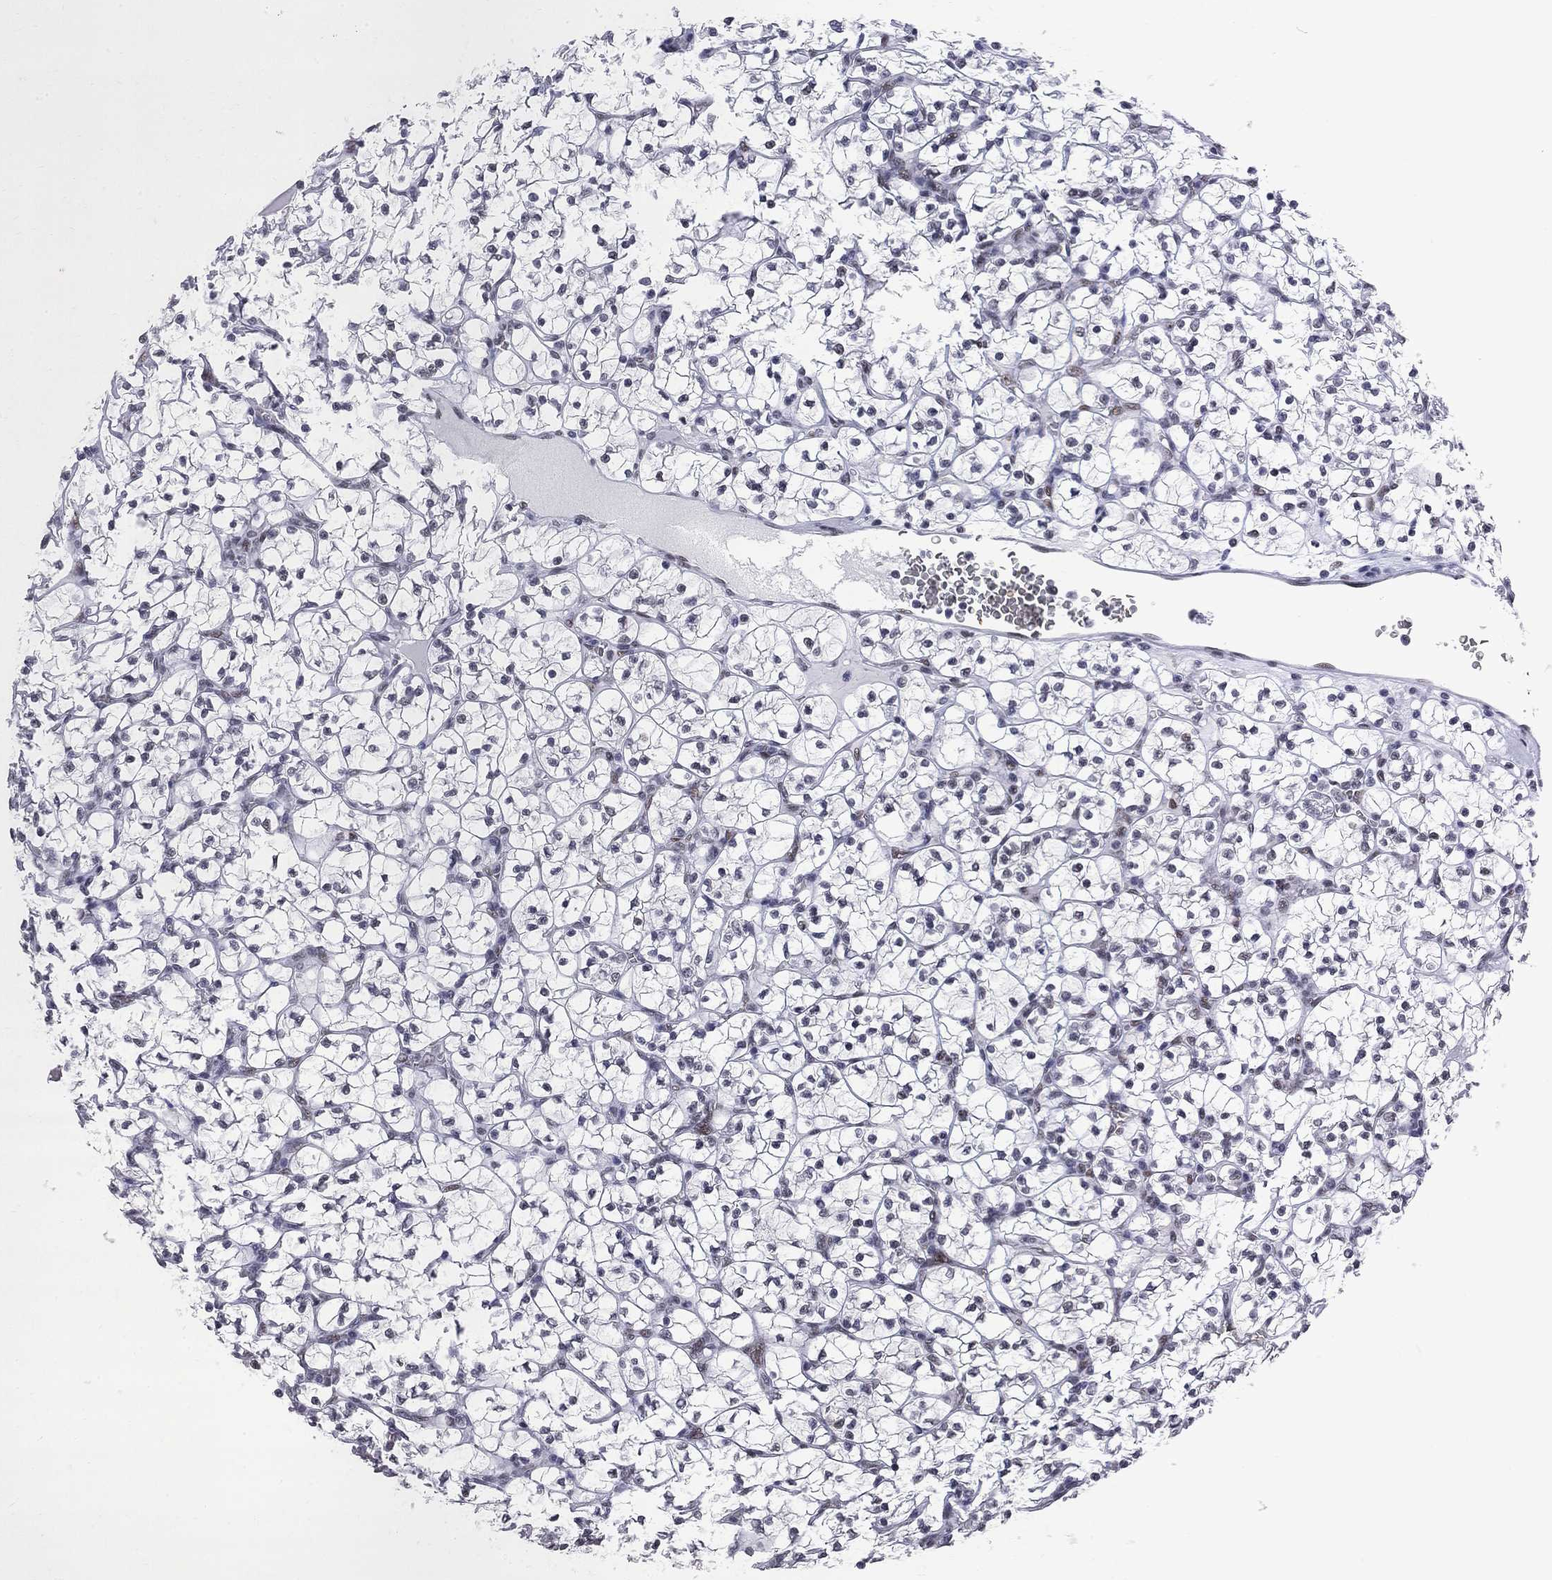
{"staining": {"intensity": "negative", "quantity": "none", "location": "none"}, "tissue": "renal cancer", "cell_type": "Tumor cells", "image_type": "cancer", "snomed": [{"axis": "morphology", "description": "Adenocarcinoma, NOS"}, {"axis": "topography", "description": "Kidney"}], "caption": "Human renal cancer stained for a protein using IHC reveals no positivity in tumor cells.", "gene": "ZBTB47", "patient": {"sex": "female", "age": 89}}